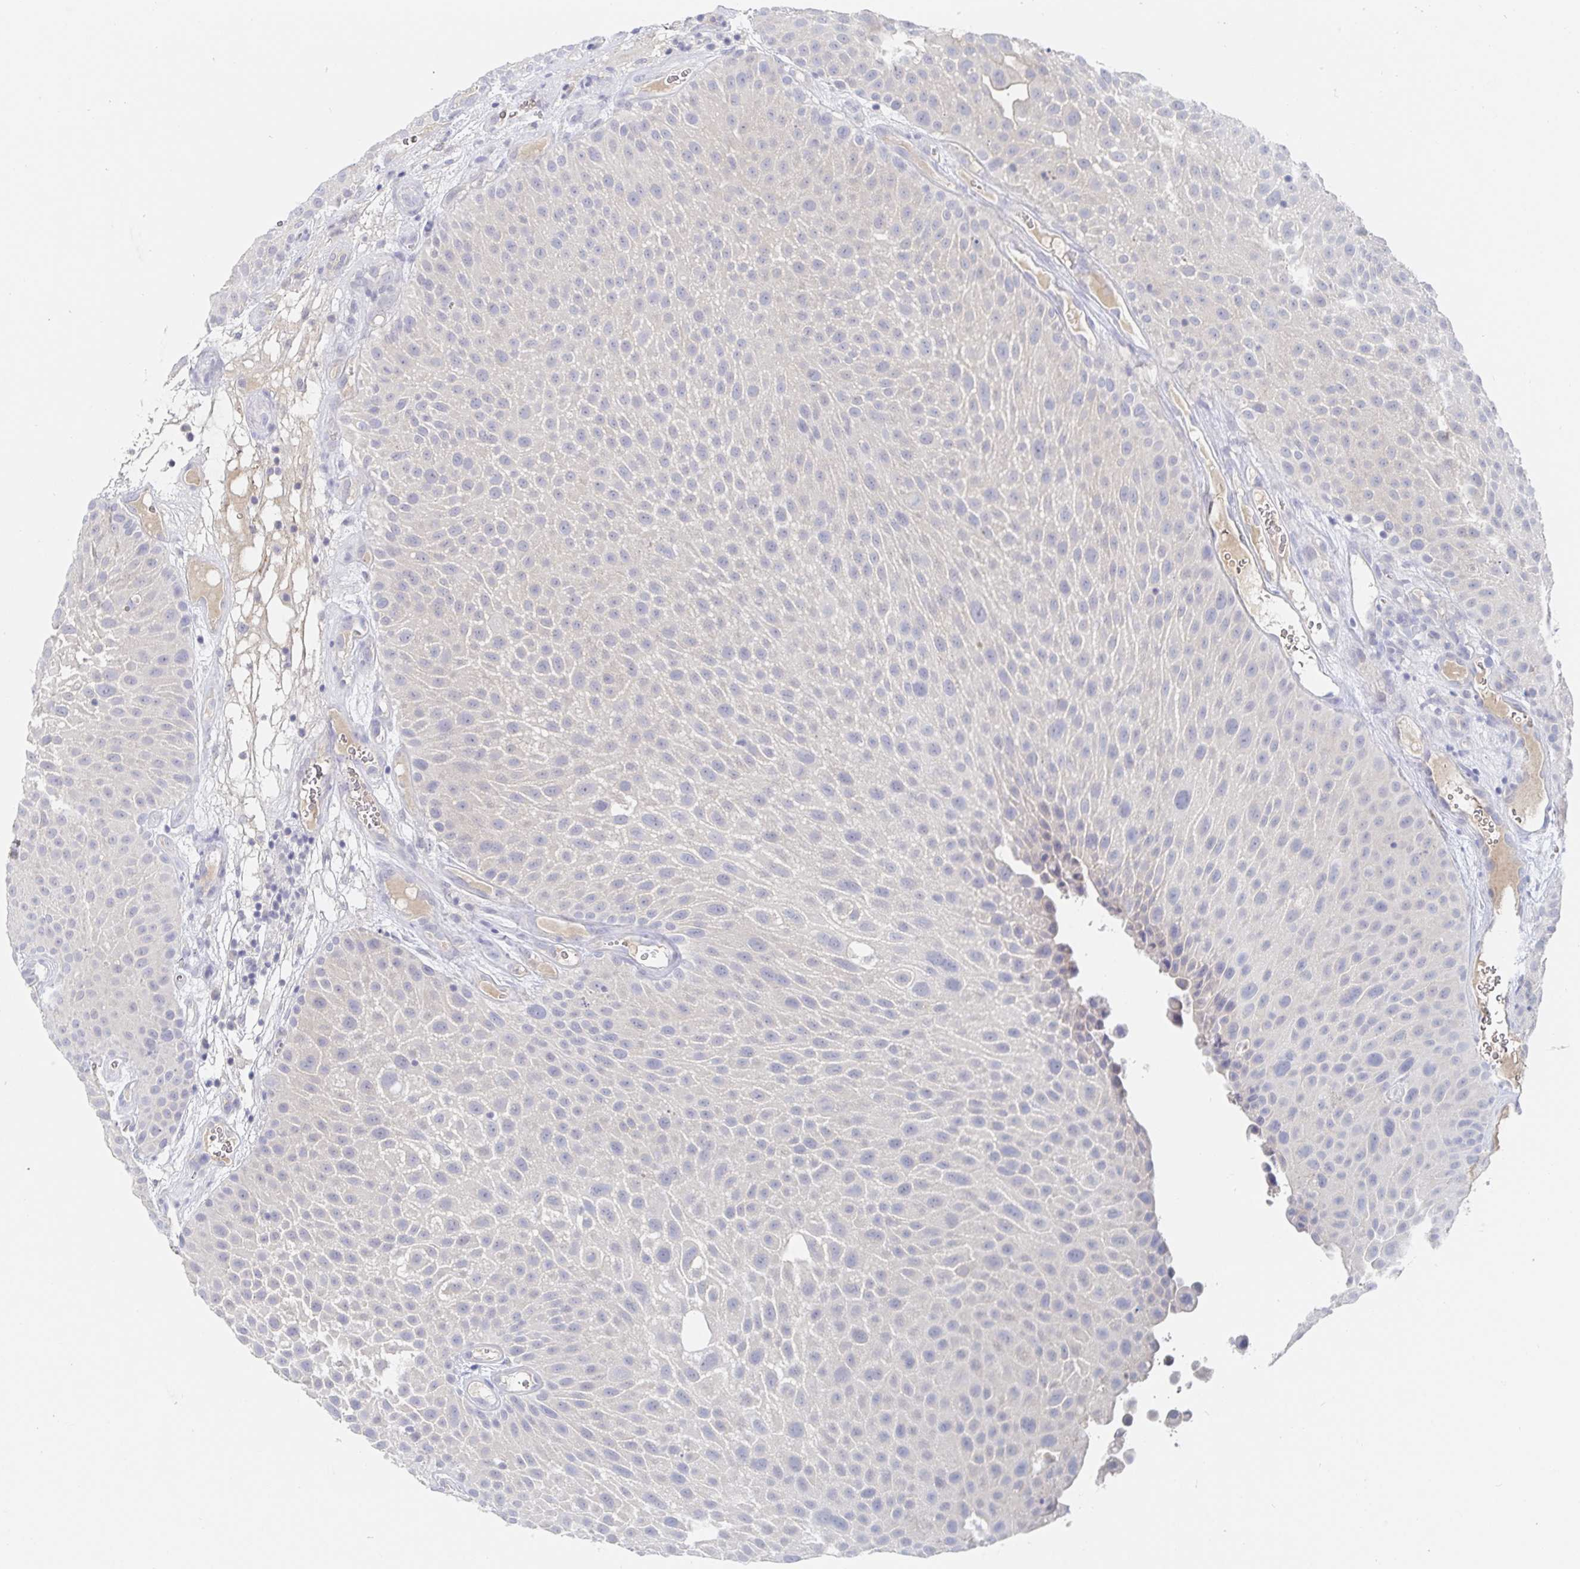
{"staining": {"intensity": "negative", "quantity": "none", "location": "none"}, "tissue": "urothelial cancer", "cell_type": "Tumor cells", "image_type": "cancer", "snomed": [{"axis": "morphology", "description": "Urothelial carcinoma, Low grade"}, {"axis": "topography", "description": "Urinary bladder"}], "caption": "Immunohistochemistry (IHC) micrograph of human urothelial cancer stained for a protein (brown), which reveals no positivity in tumor cells.", "gene": "ZNF430", "patient": {"sex": "male", "age": 72}}